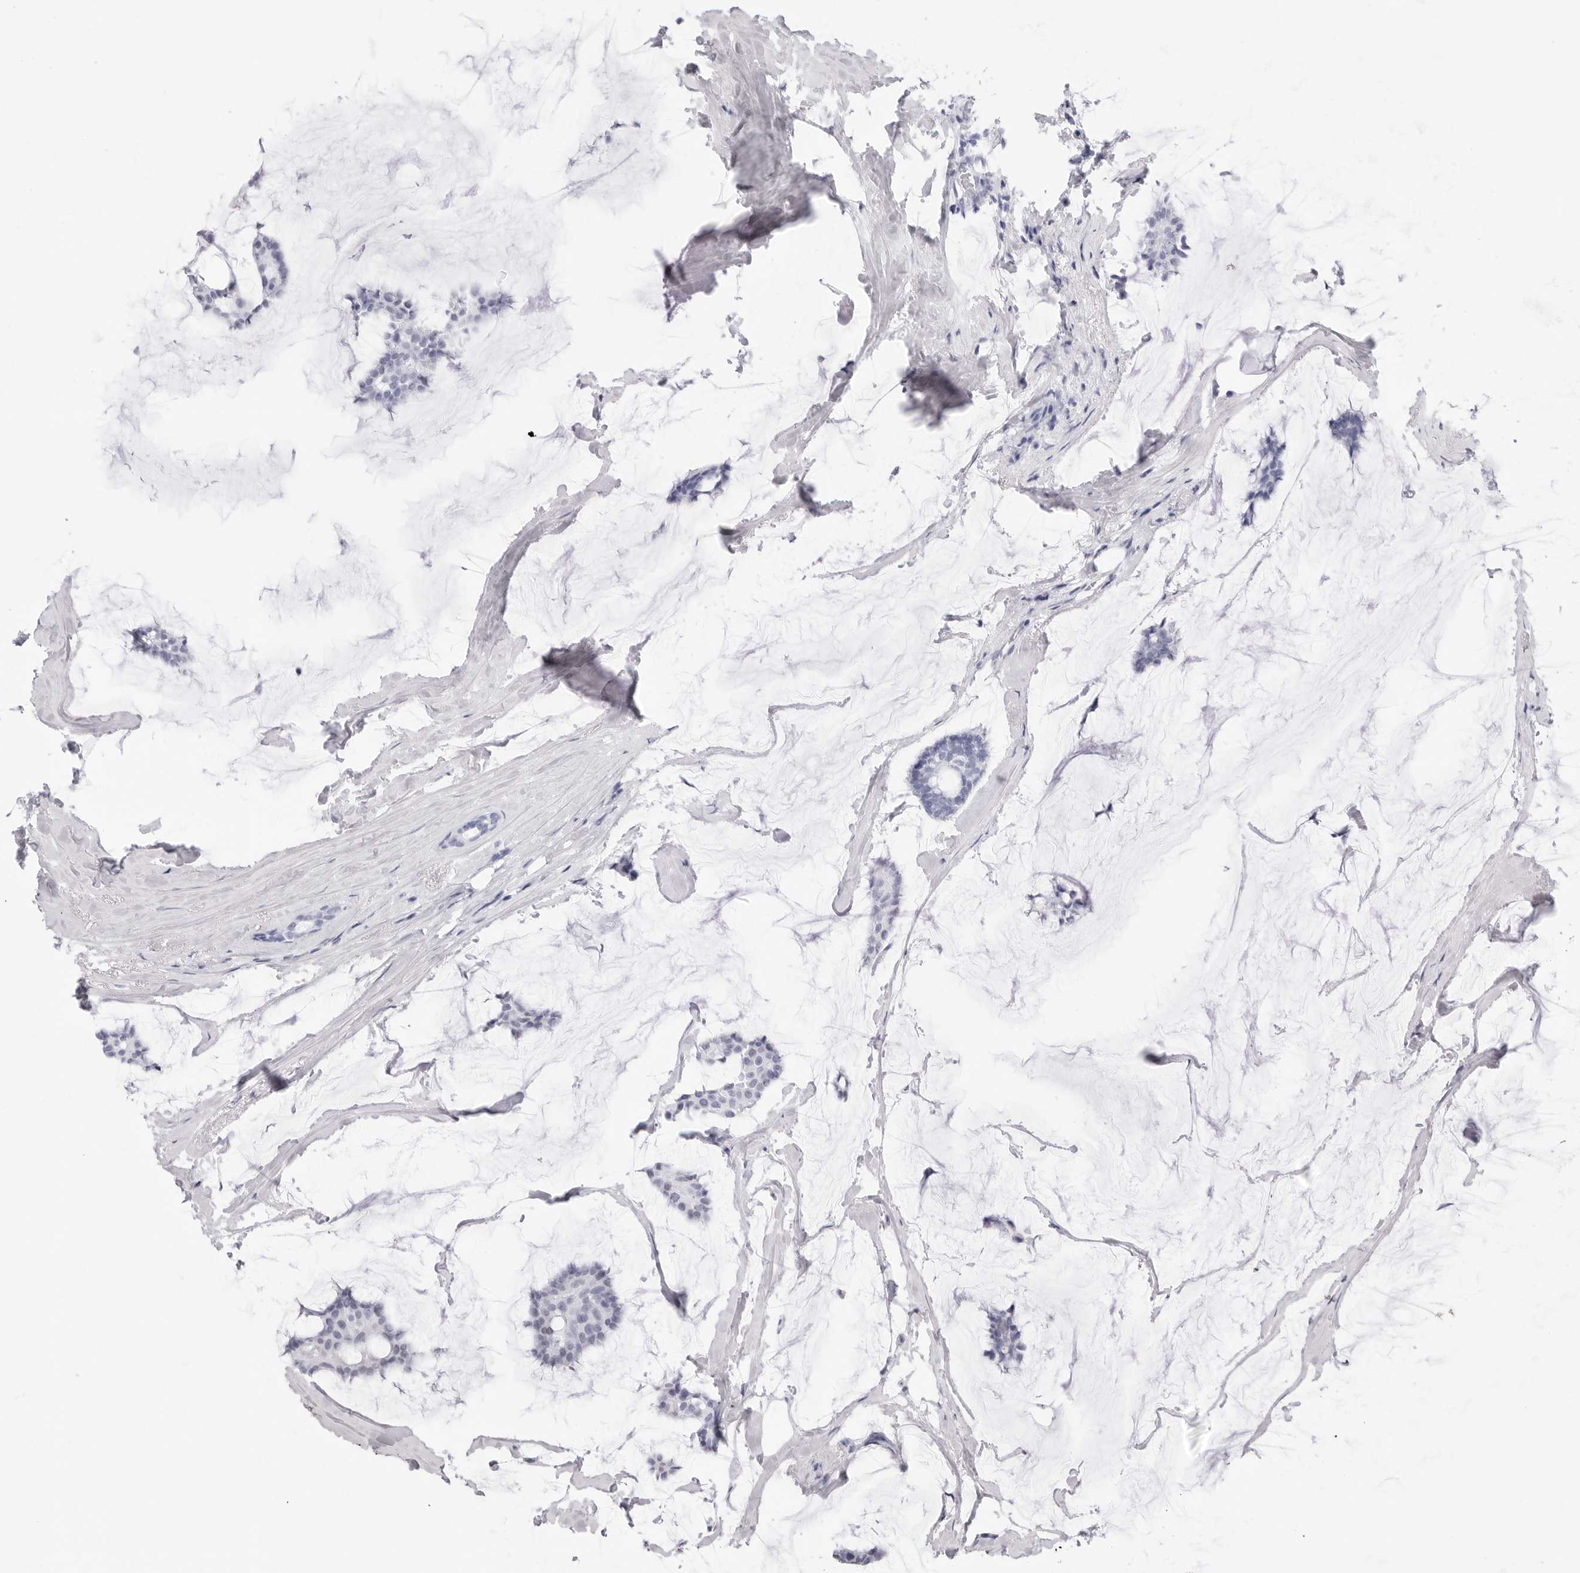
{"staining": {"intensity": "negative", "quantity": "none", "location": "none"}, "tissue": "breast cancer", "cell_type": "Tumor cells", "image_type": "cancer", "snomed": [{"axis": "morphology", "description": "Duct carcinoma"}, {"axis": "topography", "description": "Breast"}], "caption": "Intraductal carcinoma (breast) was stained to show a protein in brown. There is no significant expression in tumor cells. Nuclei are stained in blue.", "gene": "TSSK1B", "patient": {"sex": "female", "age": 93}}